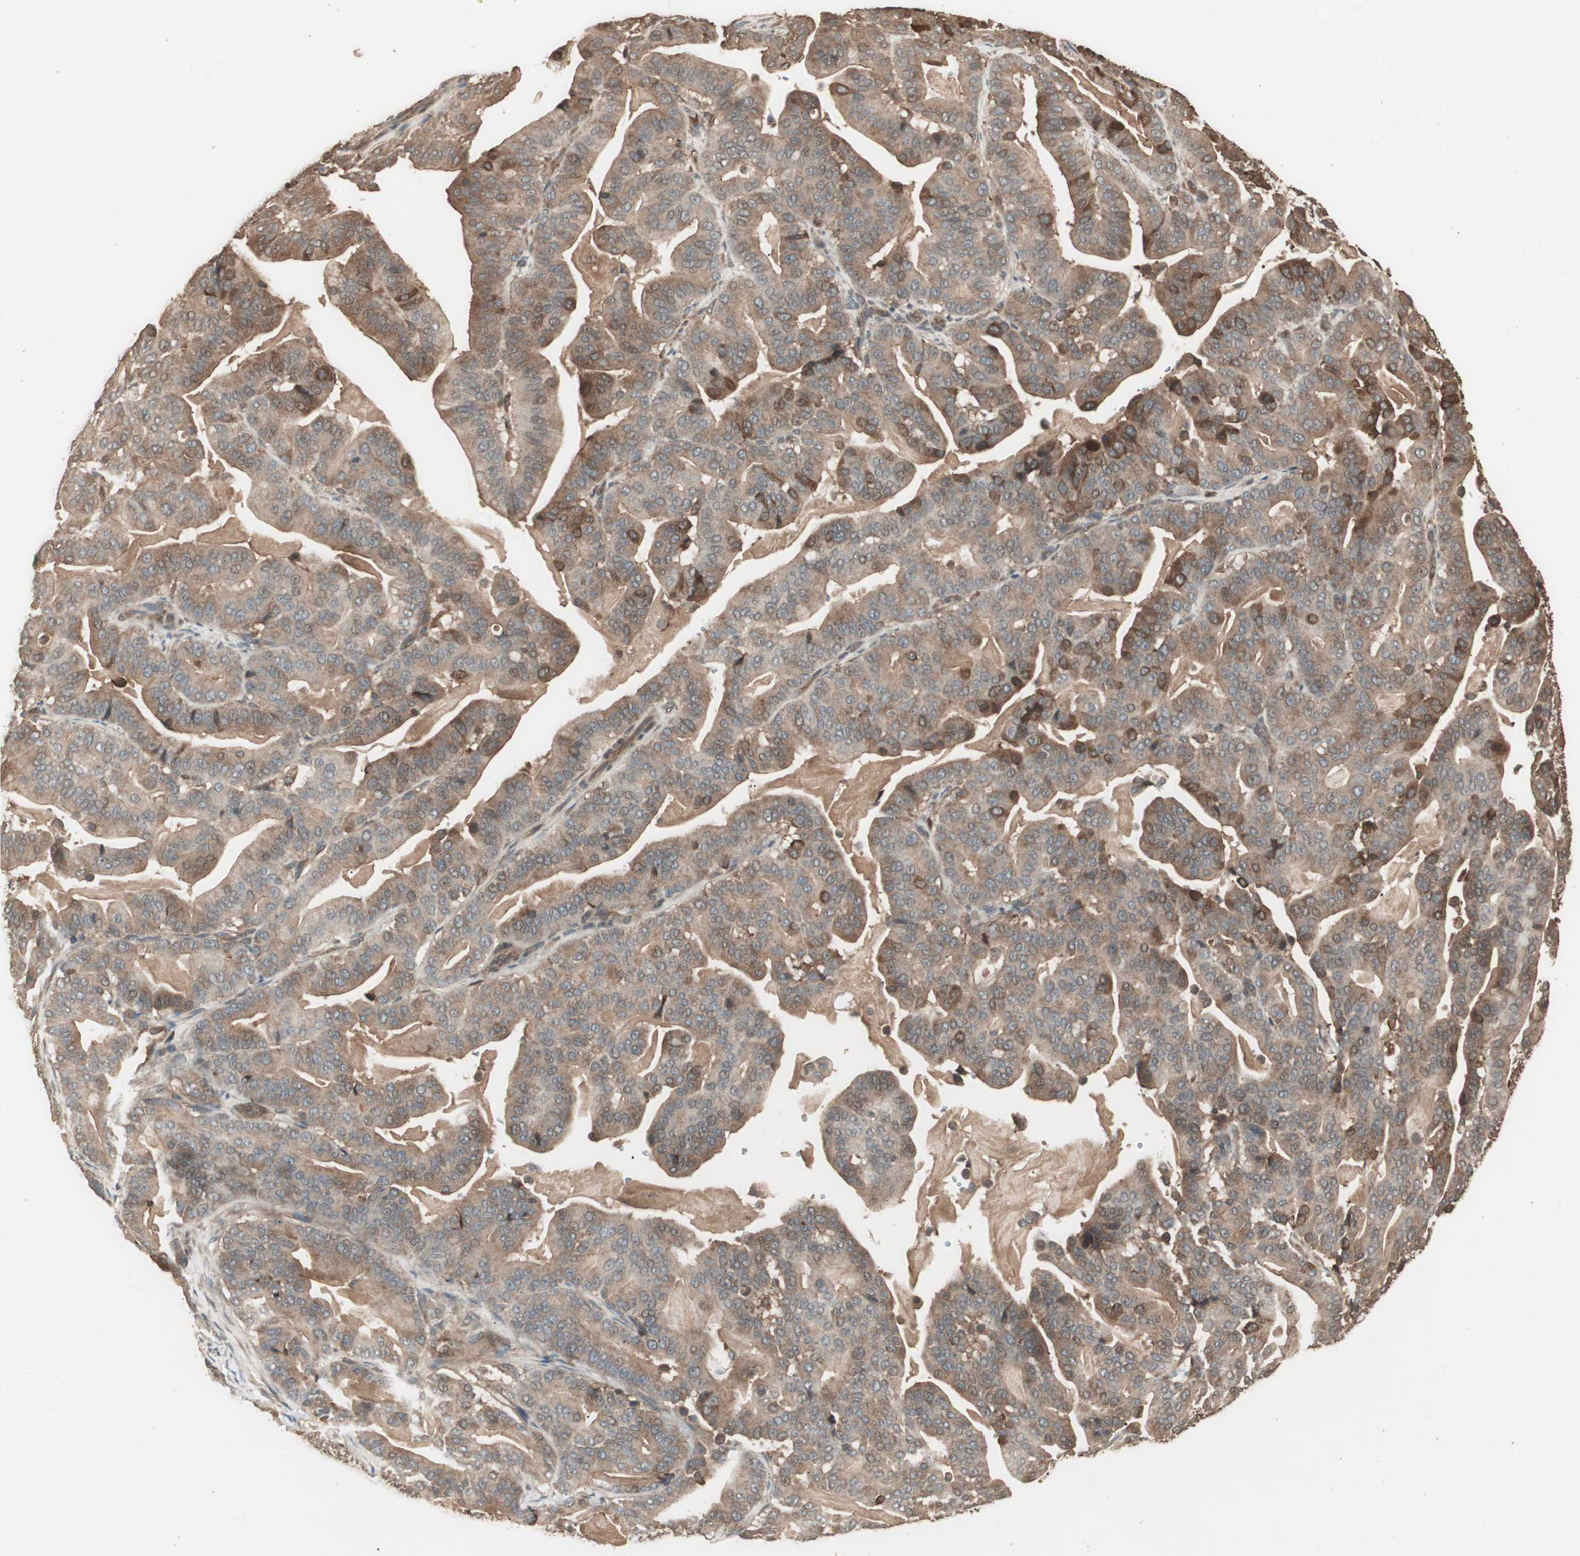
{"staining": {"intensity": "moderate", "quantity": ">75%", "location": "cytoplasmic/membranous"}, "tissue": "pancreatic cancer", "cell_type": "Tumor cells", "image_type": "cancer", "snomed": [{"axis": "morphology", "description": "Adenocarcinoma, NOS"}, {"axis": "topography", "description": "Pancreas"}], "caption": "High-magnification brightfield microscopy of pancreatic cancer stained with DAB (brown) and counterstained with hematoxylin (blue). tumor cells exhibit moderate cytoplasmic/membranous staining is present in about>75% of cells.", "gene": "CCN4", "patient": {"sex": "male", "age": 63}}